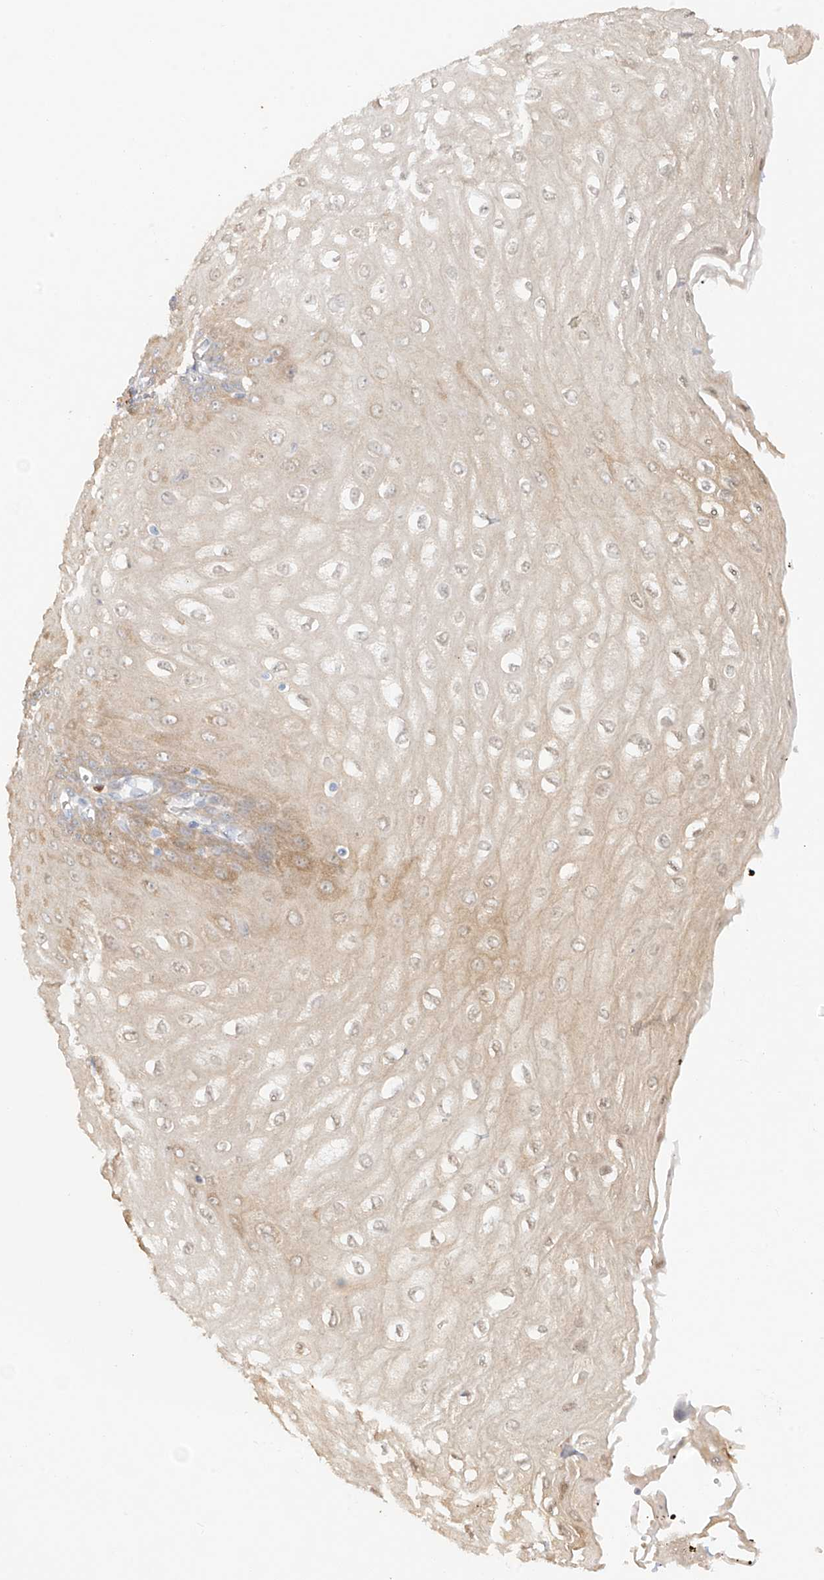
{"staining": {"intensity": "weak", "quantity": "25%-75%", "location": "cytoplasmic/membranous"}, "tissue": "esophagus", "cell_type": "Squamous epithelial cells", "image_type": "normal", "snomed": [{"axis": "morphology", "description": "Normal tissue, NOS"}, {"axis": "topography", "description": "Esophagus"}], "caption": "Immunohistochemistry (IHC) of normal esophagus shows low levels of weak cytoplasmic/membranous positivity in about 25%-75% of squamous epithelial cells. (brown staining indicates protein expression, while blue staining denotes nuclei).", "gene": "UPK1B", "patient": {"sex": "male", "age": 60}}